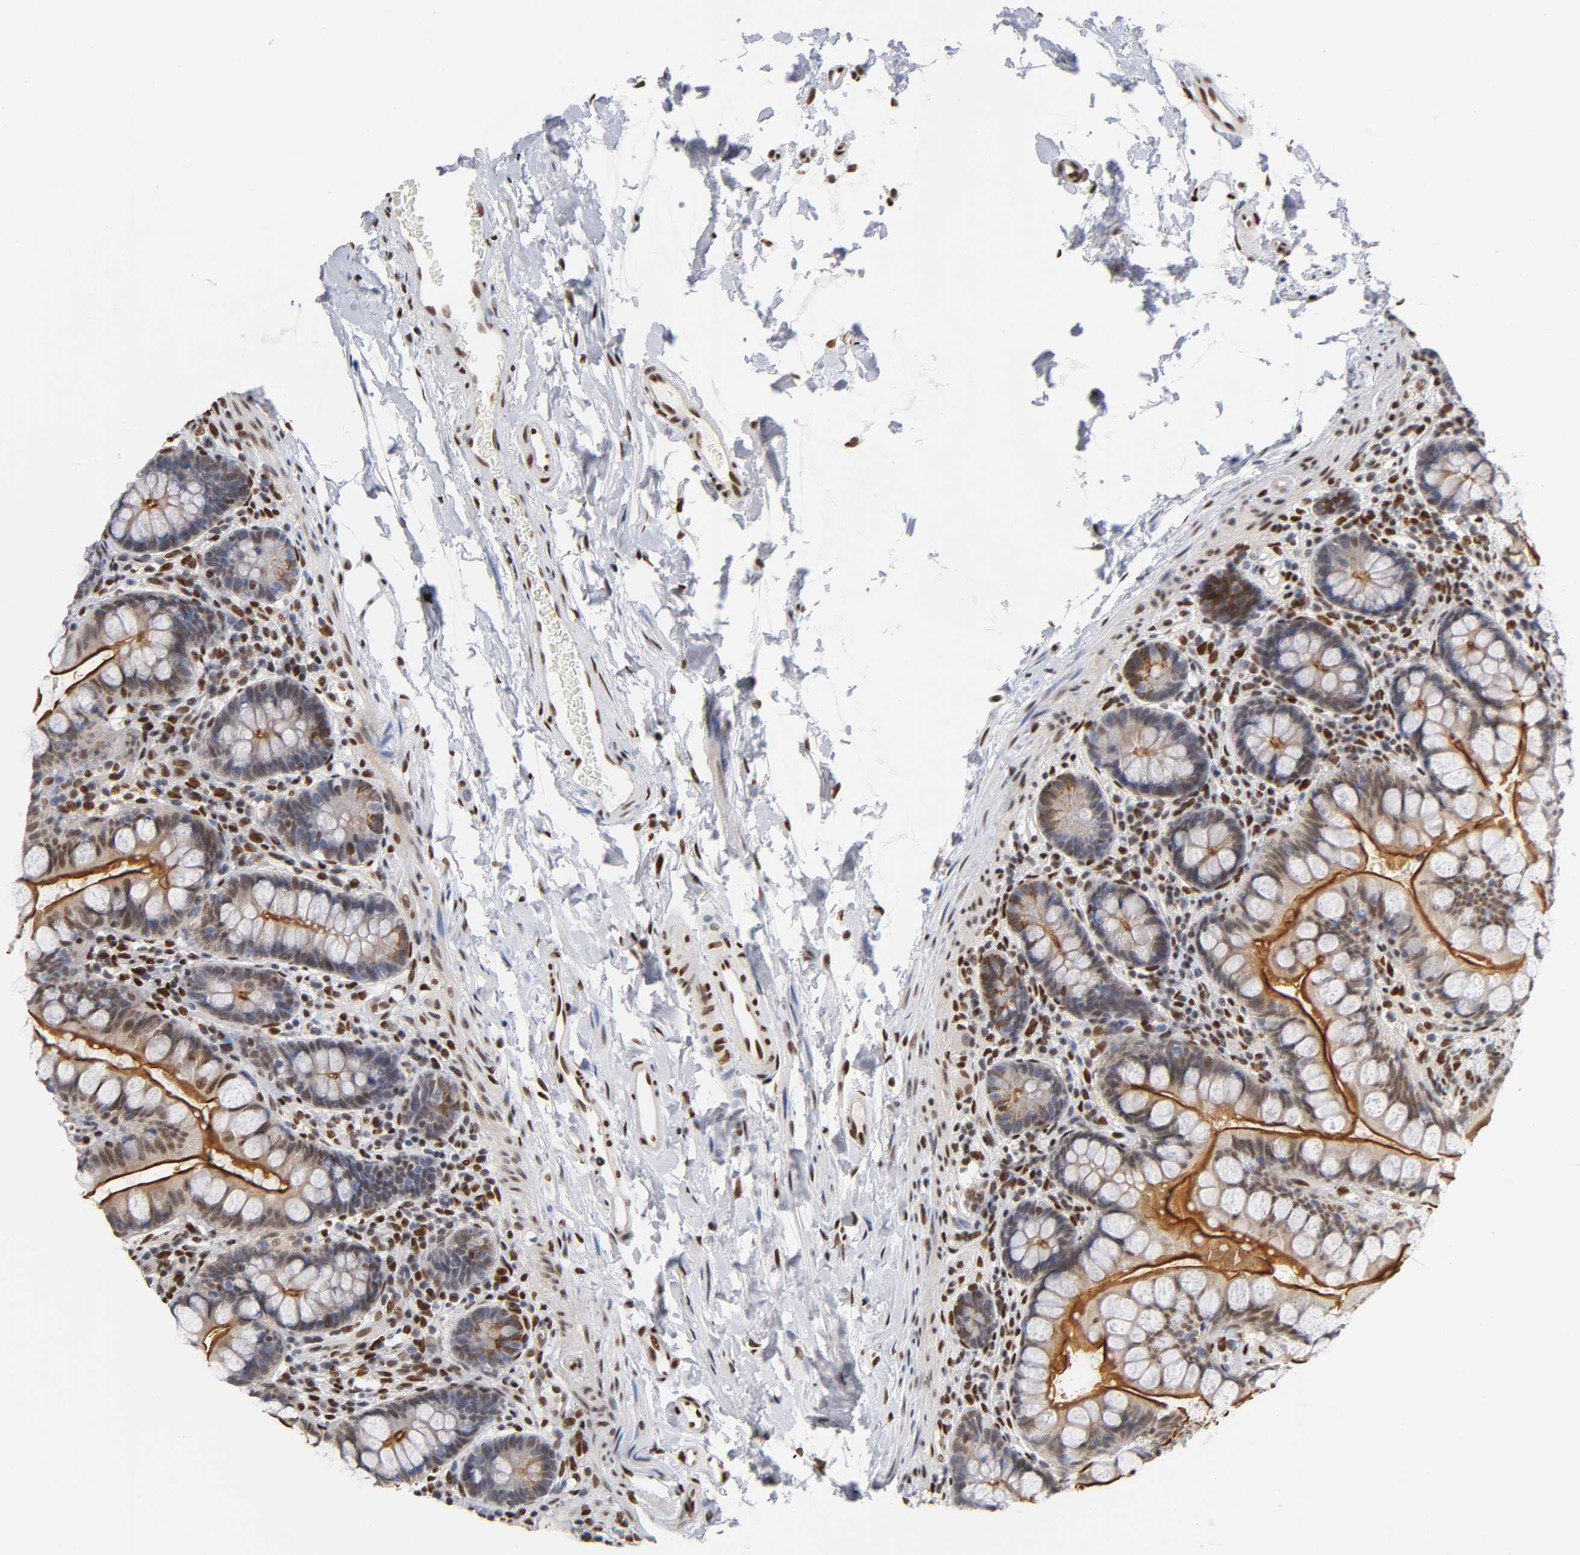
{"staining": {"intensity": "moderate", "quantity": "25%-75%", "location": "cytoplasmic/membranous,nuclear"}, "tissue": "small intestine", "cell_type": "Glandular cells", "image_type": "normal", "snomed": [{"axis": "morphology", "description": "Normal tissue, NOS"}, {"axis": "topography", "description": "Small intestine"}], "caption": "Immunohistochemistry micrograph of benign small intestine stained for a protein (brown), which displays medium levels of moderate cytoplasmic/membranous,nuclear expression in approximately 25%-75% of glandular cells.", "gene": "NR3C1", "patient": {"sex": "female", "age": 58}}